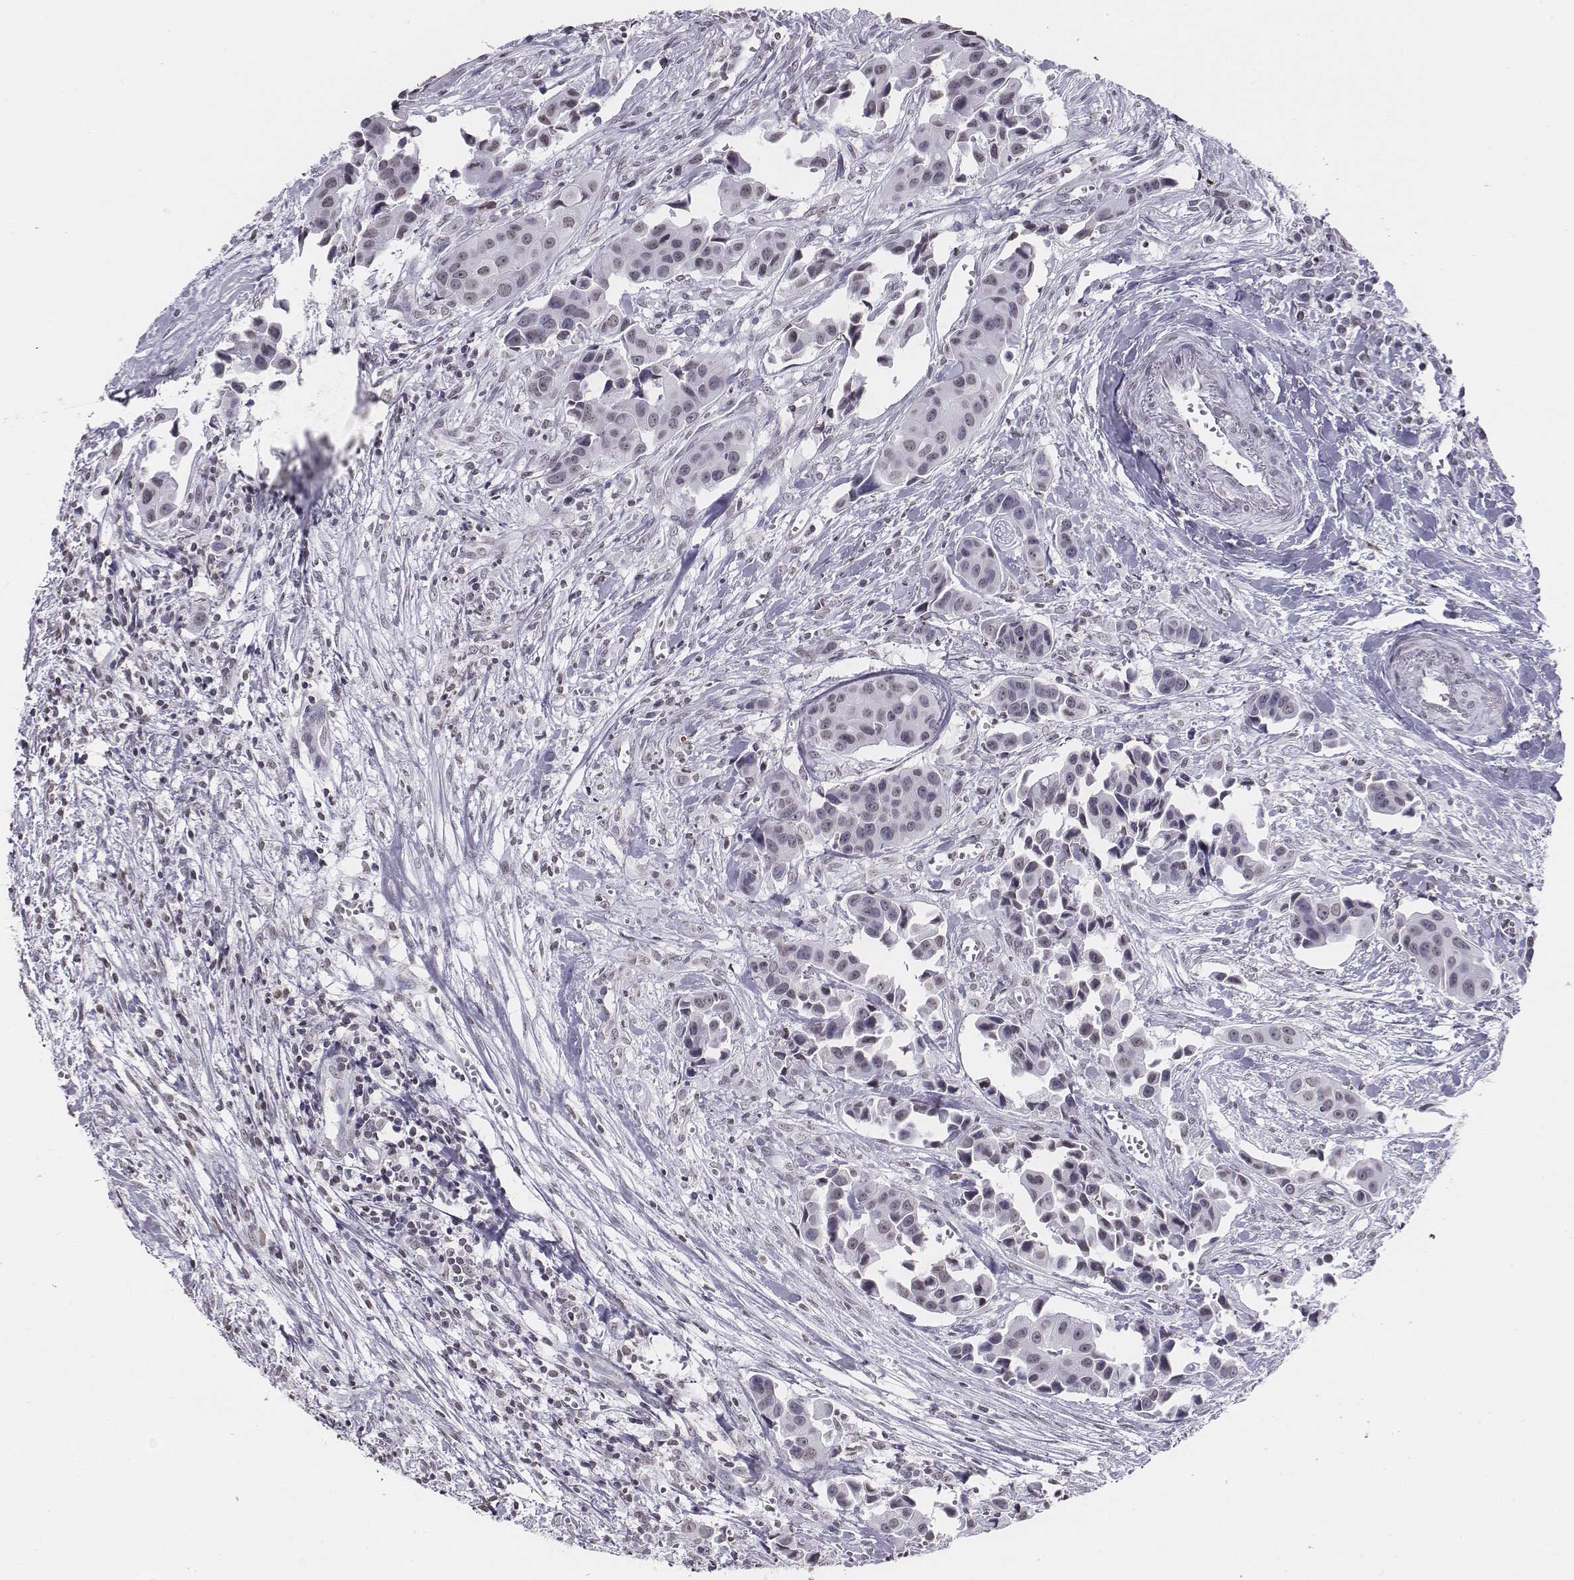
{"staining": {"intensity": "weak", "quantity": "<25%", "location": "nuclear"}, "tissue": "head and neck cancer", "cell_type": "Tumor cells", "image_type": "cancer", "snomed": [{"axis": "morphology", "description": "Adenocarcinoma, NOS"}, {"axis": "topography", "description": "Head-Neck"}], "caption": "Immunohistochemistry (IHC) of head and neck cancer shows no expression in tumor cells. The staining is performed using DAB brown chromogen with nuclei counter-stained in using hematoxylin.", "gene": "BARHL1", "patient": {"sex": "male", "age": 76}}